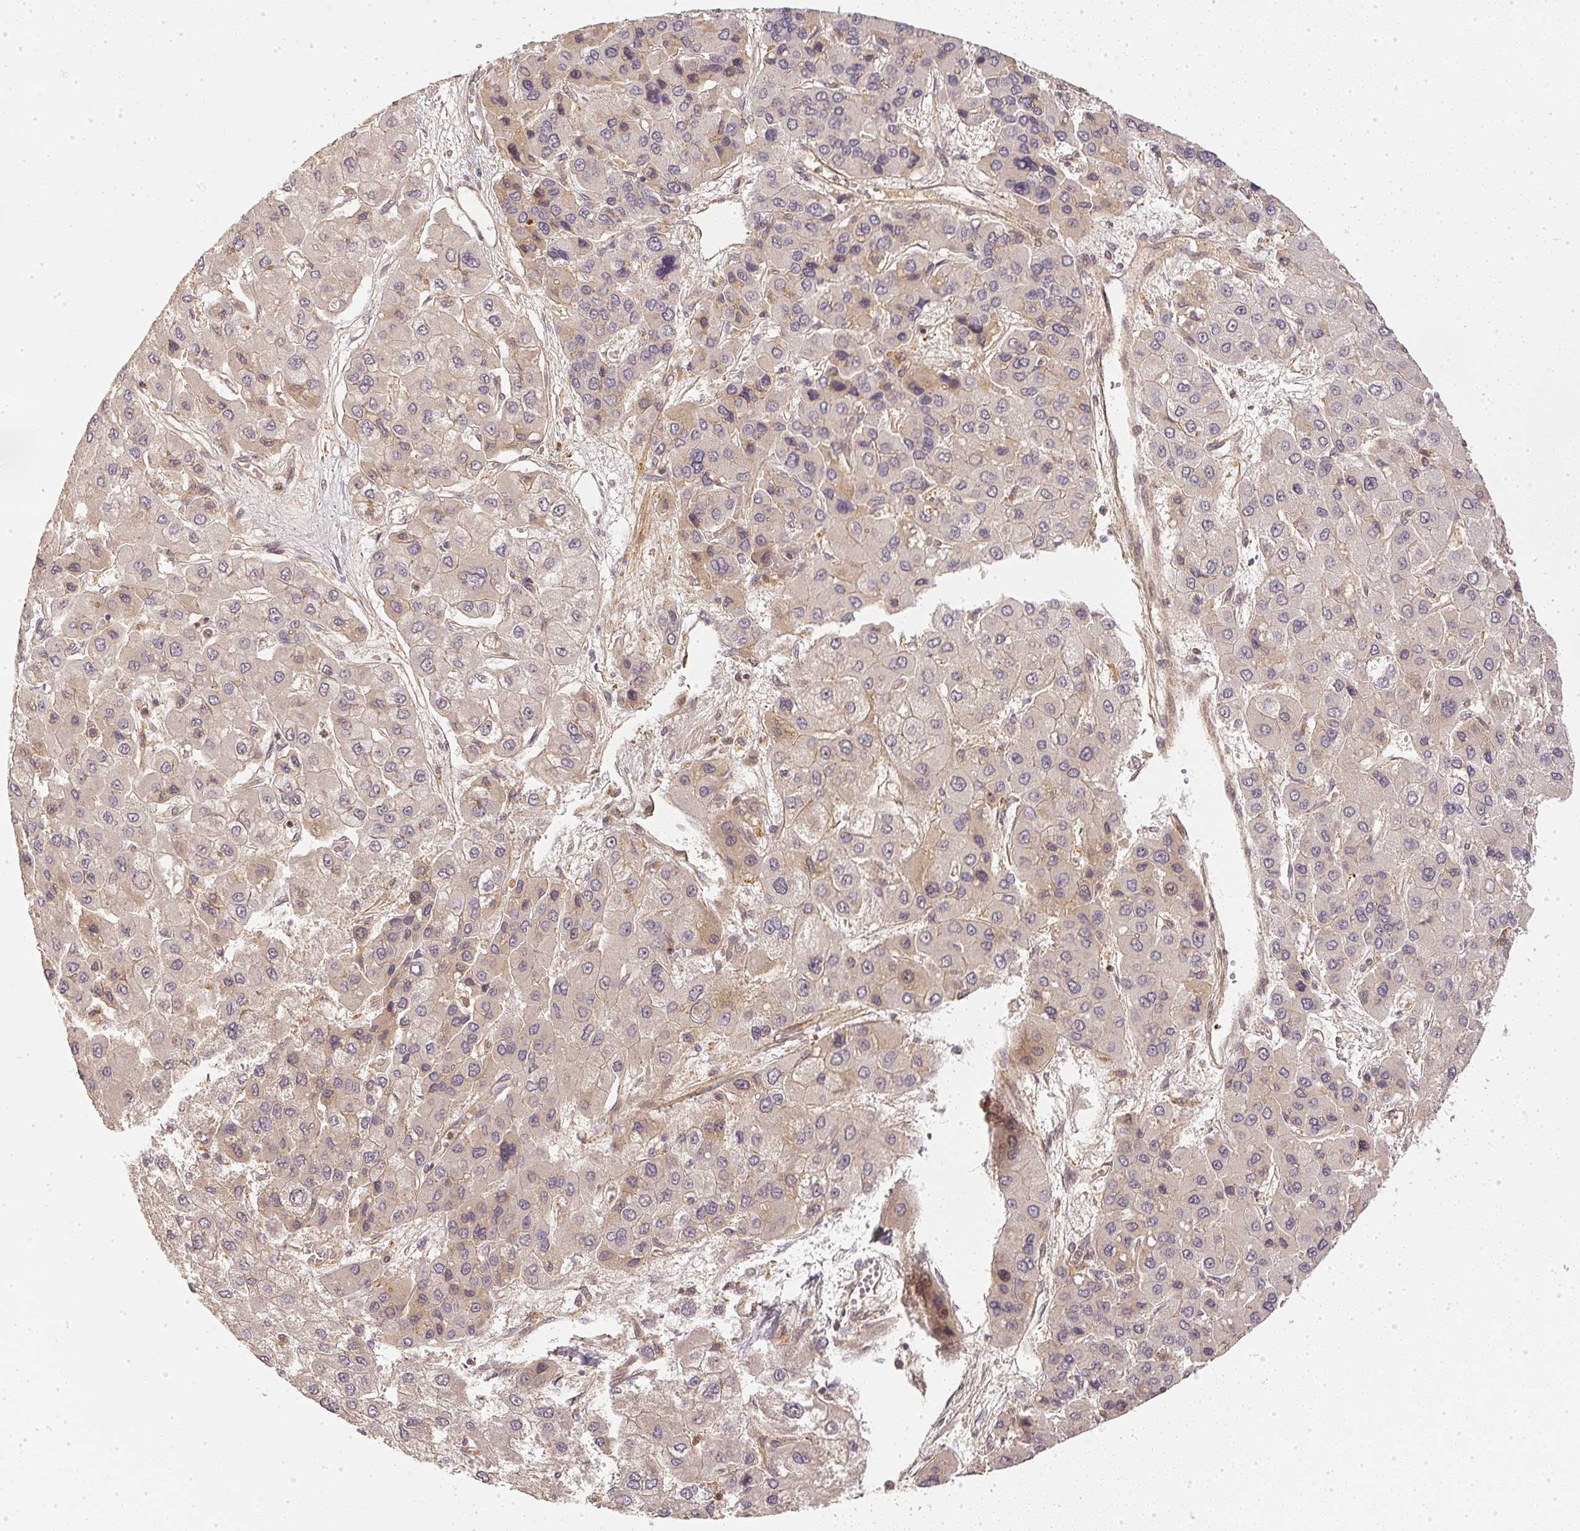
{"staining": {"intensity": "negative", "quantity": "none", "location": "none"}, "tissue": "liver cancer", "cell_type": "Tumor cells", "image_type": "cancer", "snomed": [{"axis": "morphology", "description": "Carcinoma, Hepatocellular, NOS"}, {"axis": "topography", "description": "Liver"}], "caption": "IHC of human hepatocellular carcinoma (liver) reveals no staining in tumor cells.", "gene": "SERPINE1", "patient": {"sex": "female", "age": 41}}